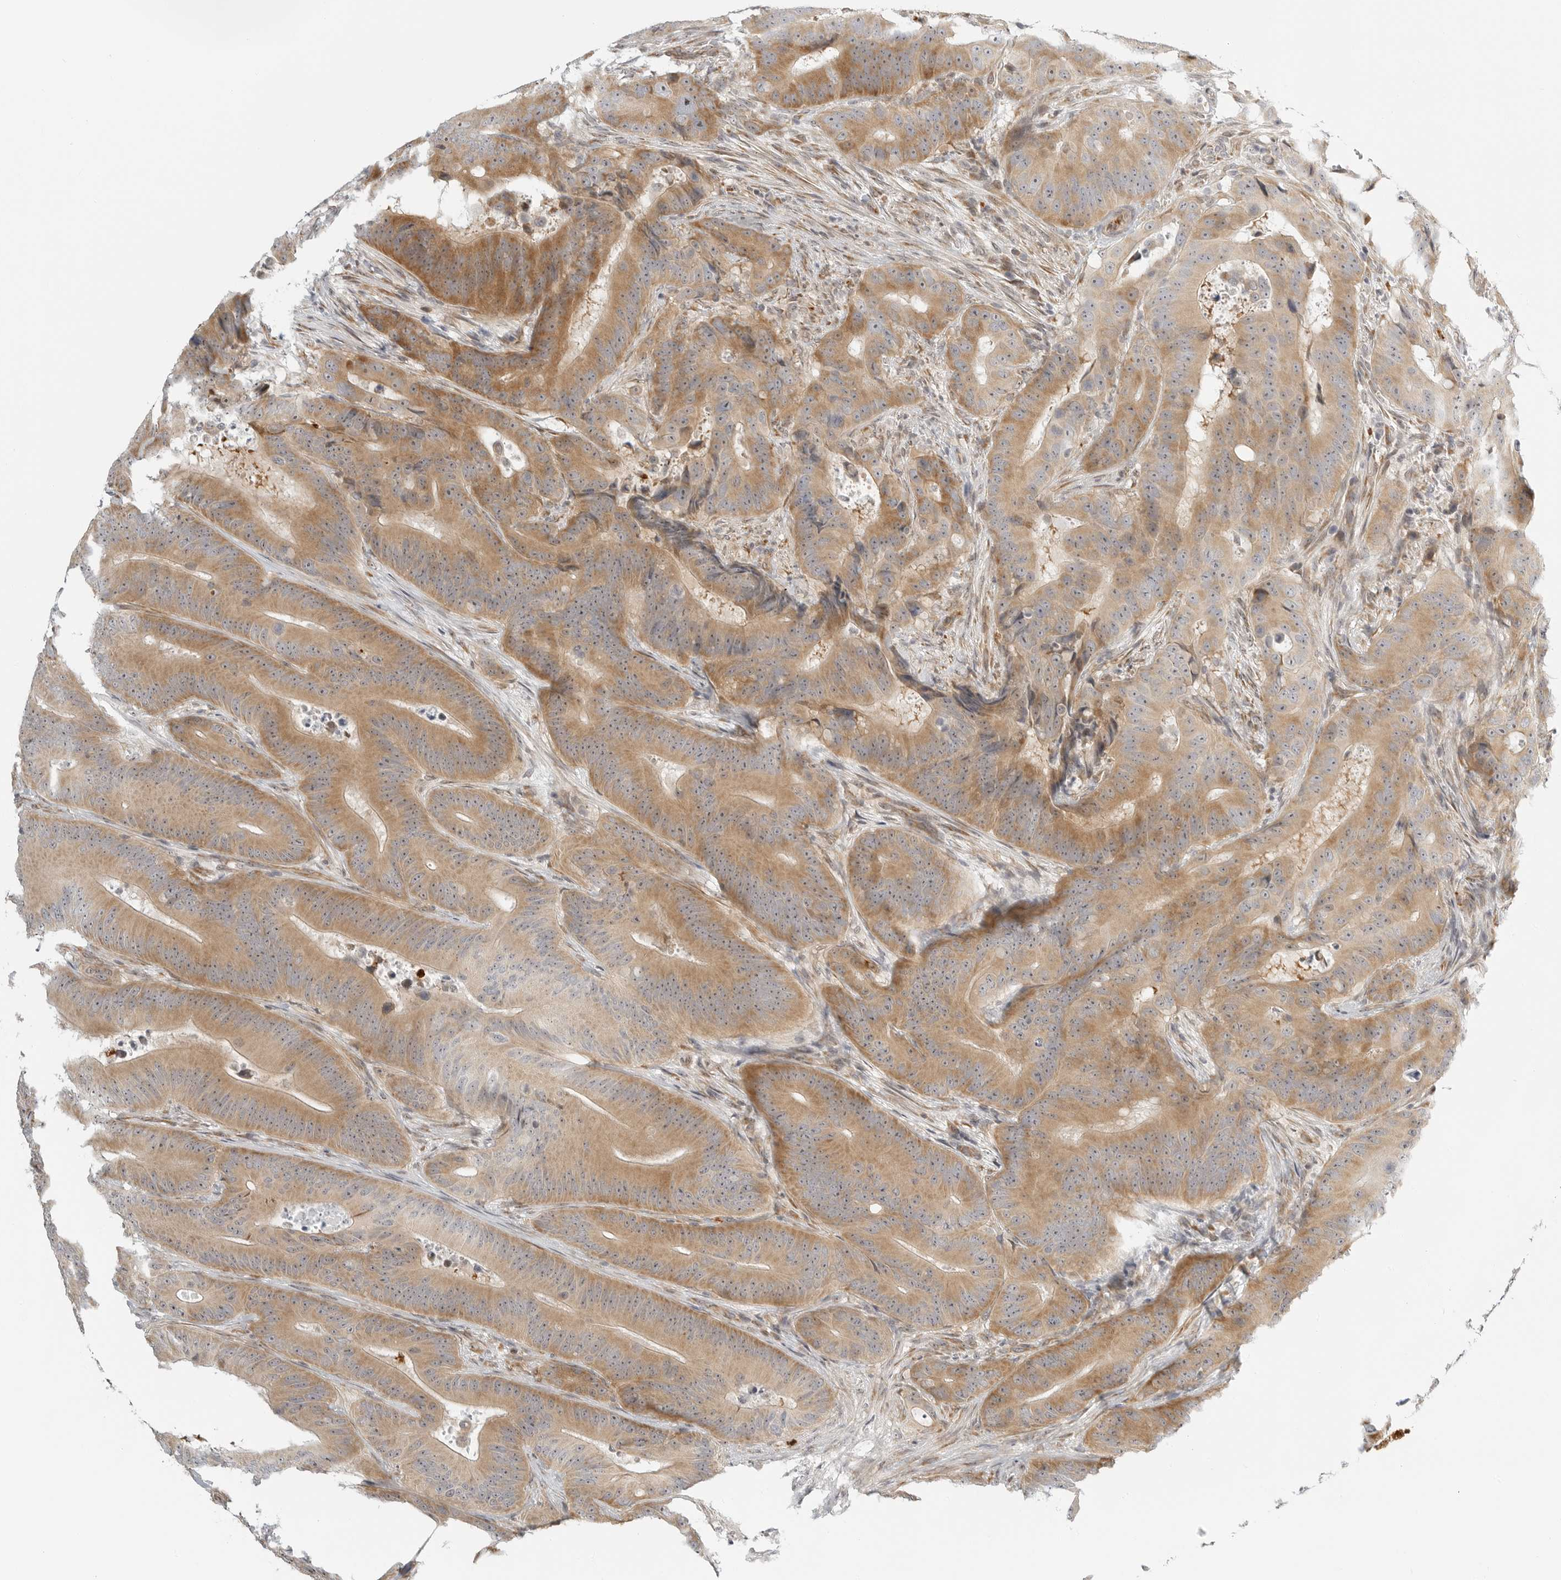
{"staining": {"intensity": "moderate", "quantity": ">75%", "location": "cytoplasmic/membranous,nuclear"}, "tissue": "colorectal cancer", "cell_type": "Tumor cells", "image_type": "cancer", "snomed": [{"axis": "morphology", "description": "Adenocarcinoma, NOS"}, {"axis": "topography", "description": "Colon"}], "caption": "Immunohistochemical staining of colorectal cancer demonstrates medium levels of moderate cytoplasmic/membranous and nuclear positivity in approximately >75% of tumor cells.", "gene": "DSCC1", "patient": {"sex": "male", "age": 83}}